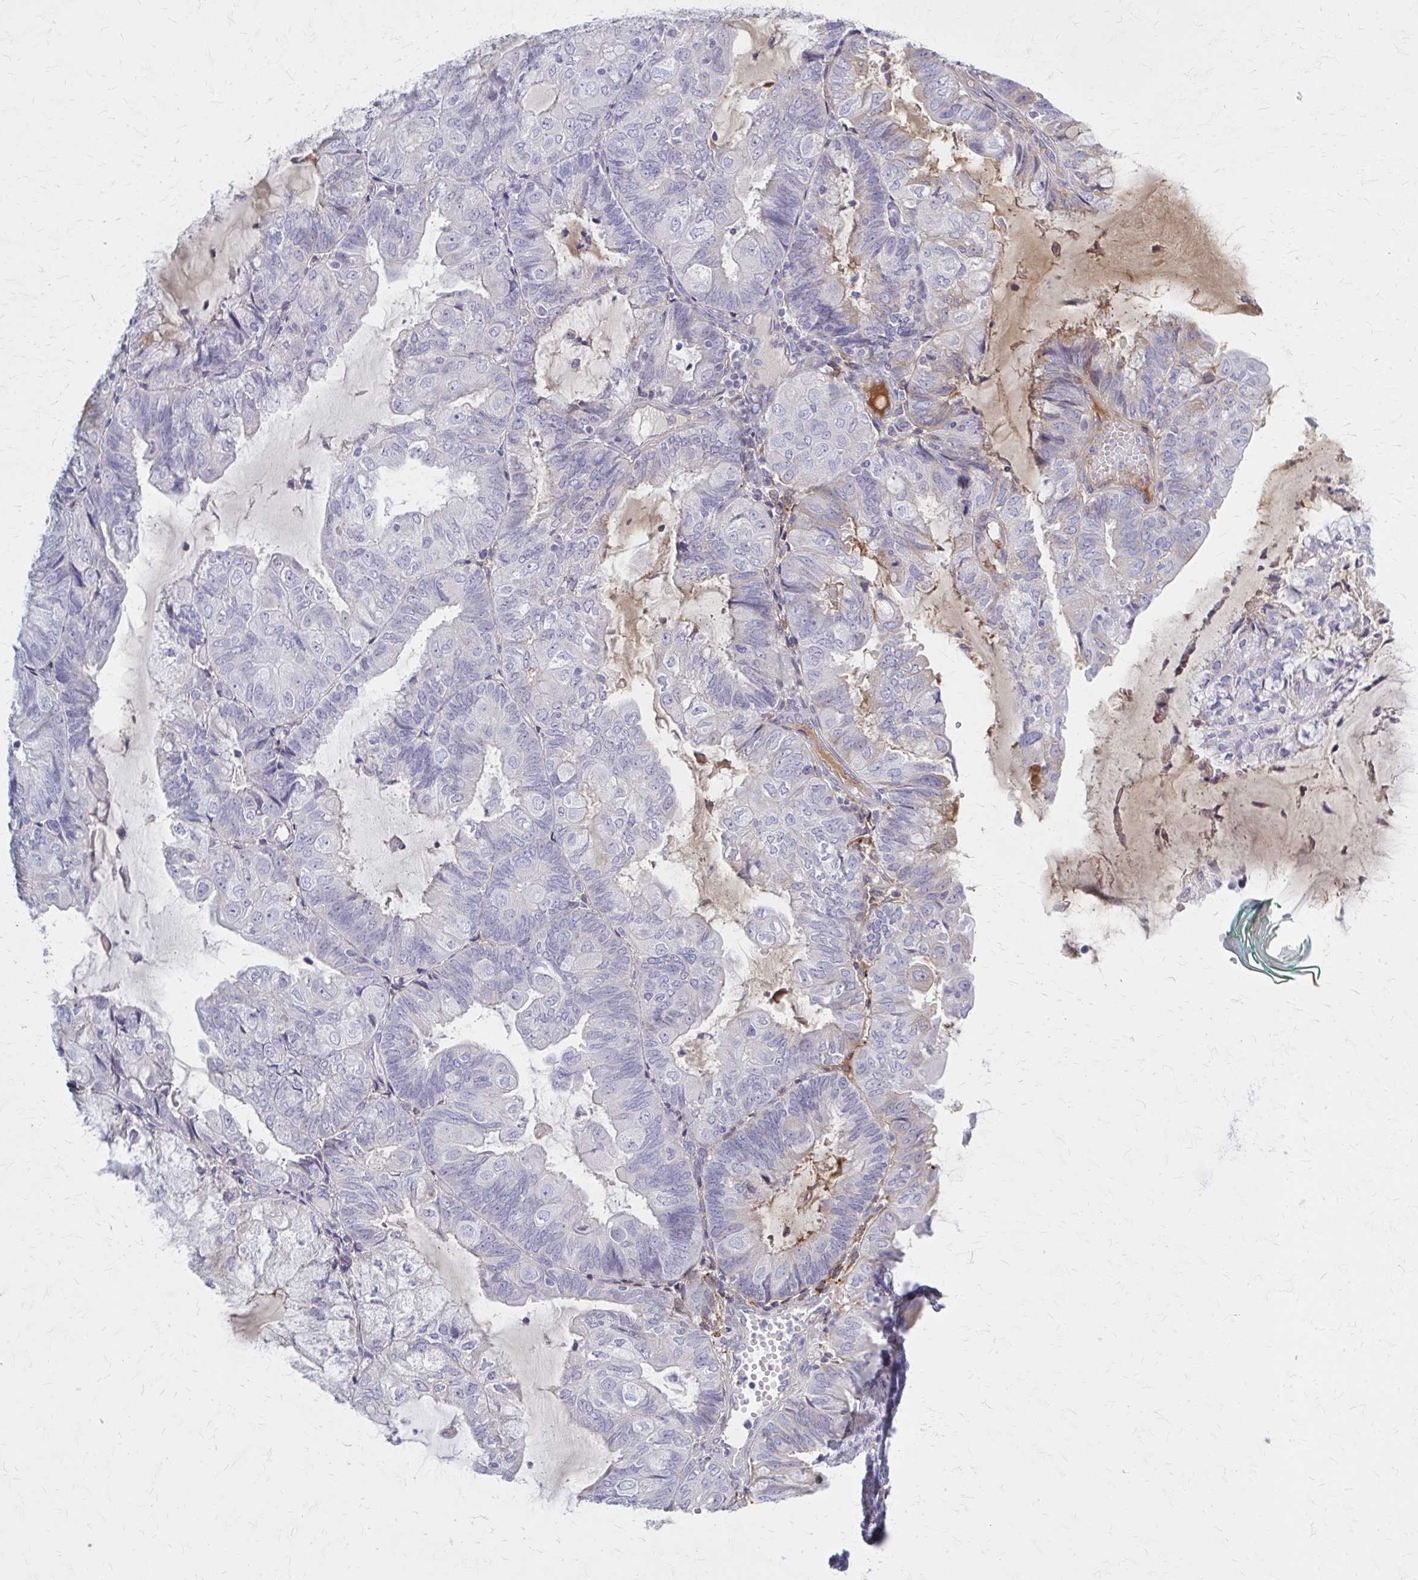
{"staining": {"intensity": "negative", "quantity": "none", "location": "none"}, "tissue": "endometrial cancer", "cell_type": "Tumor cells", "image_type": "cancer", "snomed": [{"axis": "morphology", "description": "Adenocarcinoma, NOS"}, {"axis": "topography", "description": "Endometrium"}], "caption": "The micrograph shows no staining of tumor cells in endometrial cancer (adenocarcinoma).", "gene": "SERPIND1", "patient": {"sex": "female", "age": 81}}